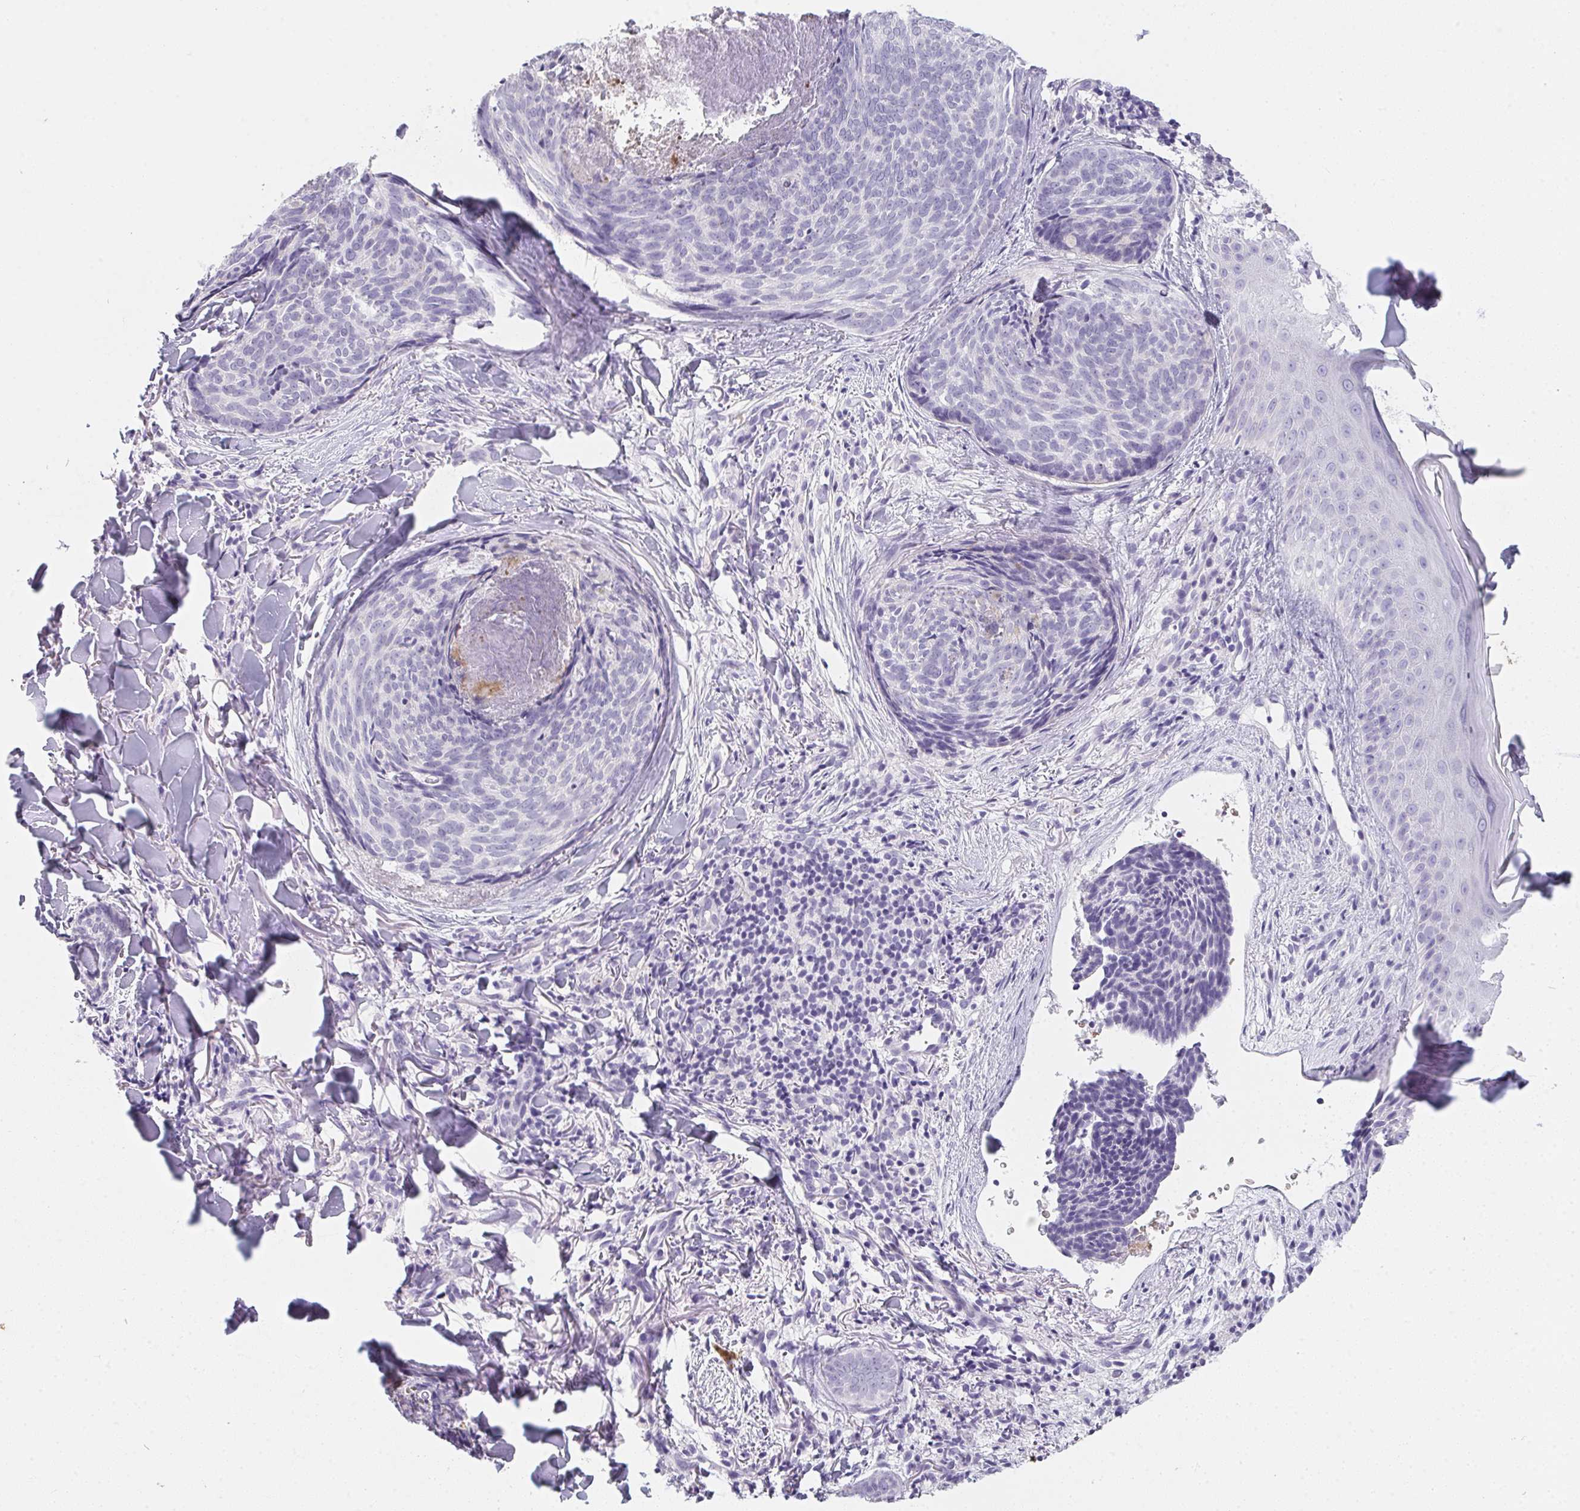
{"staining": {"intensity": "negative", "quantity": "none", "location": "none"}, "tissue": "skin cancer", "cell_type": "Tumor cells", "image_type": "cancer", "snomed": [{"axis": "morphology", "description": "Basal cell carcinoma"}, {"axis": "topography", "description": "Skin"}], "caption": "Skin basal cell carcinoma was stained to show a protein in brown. There is no significant staining in tumor cells. (DAB immunohistochemistry, high magnification).", "gene": "DCD", "patient": {"sex": "female", "age": 82}}